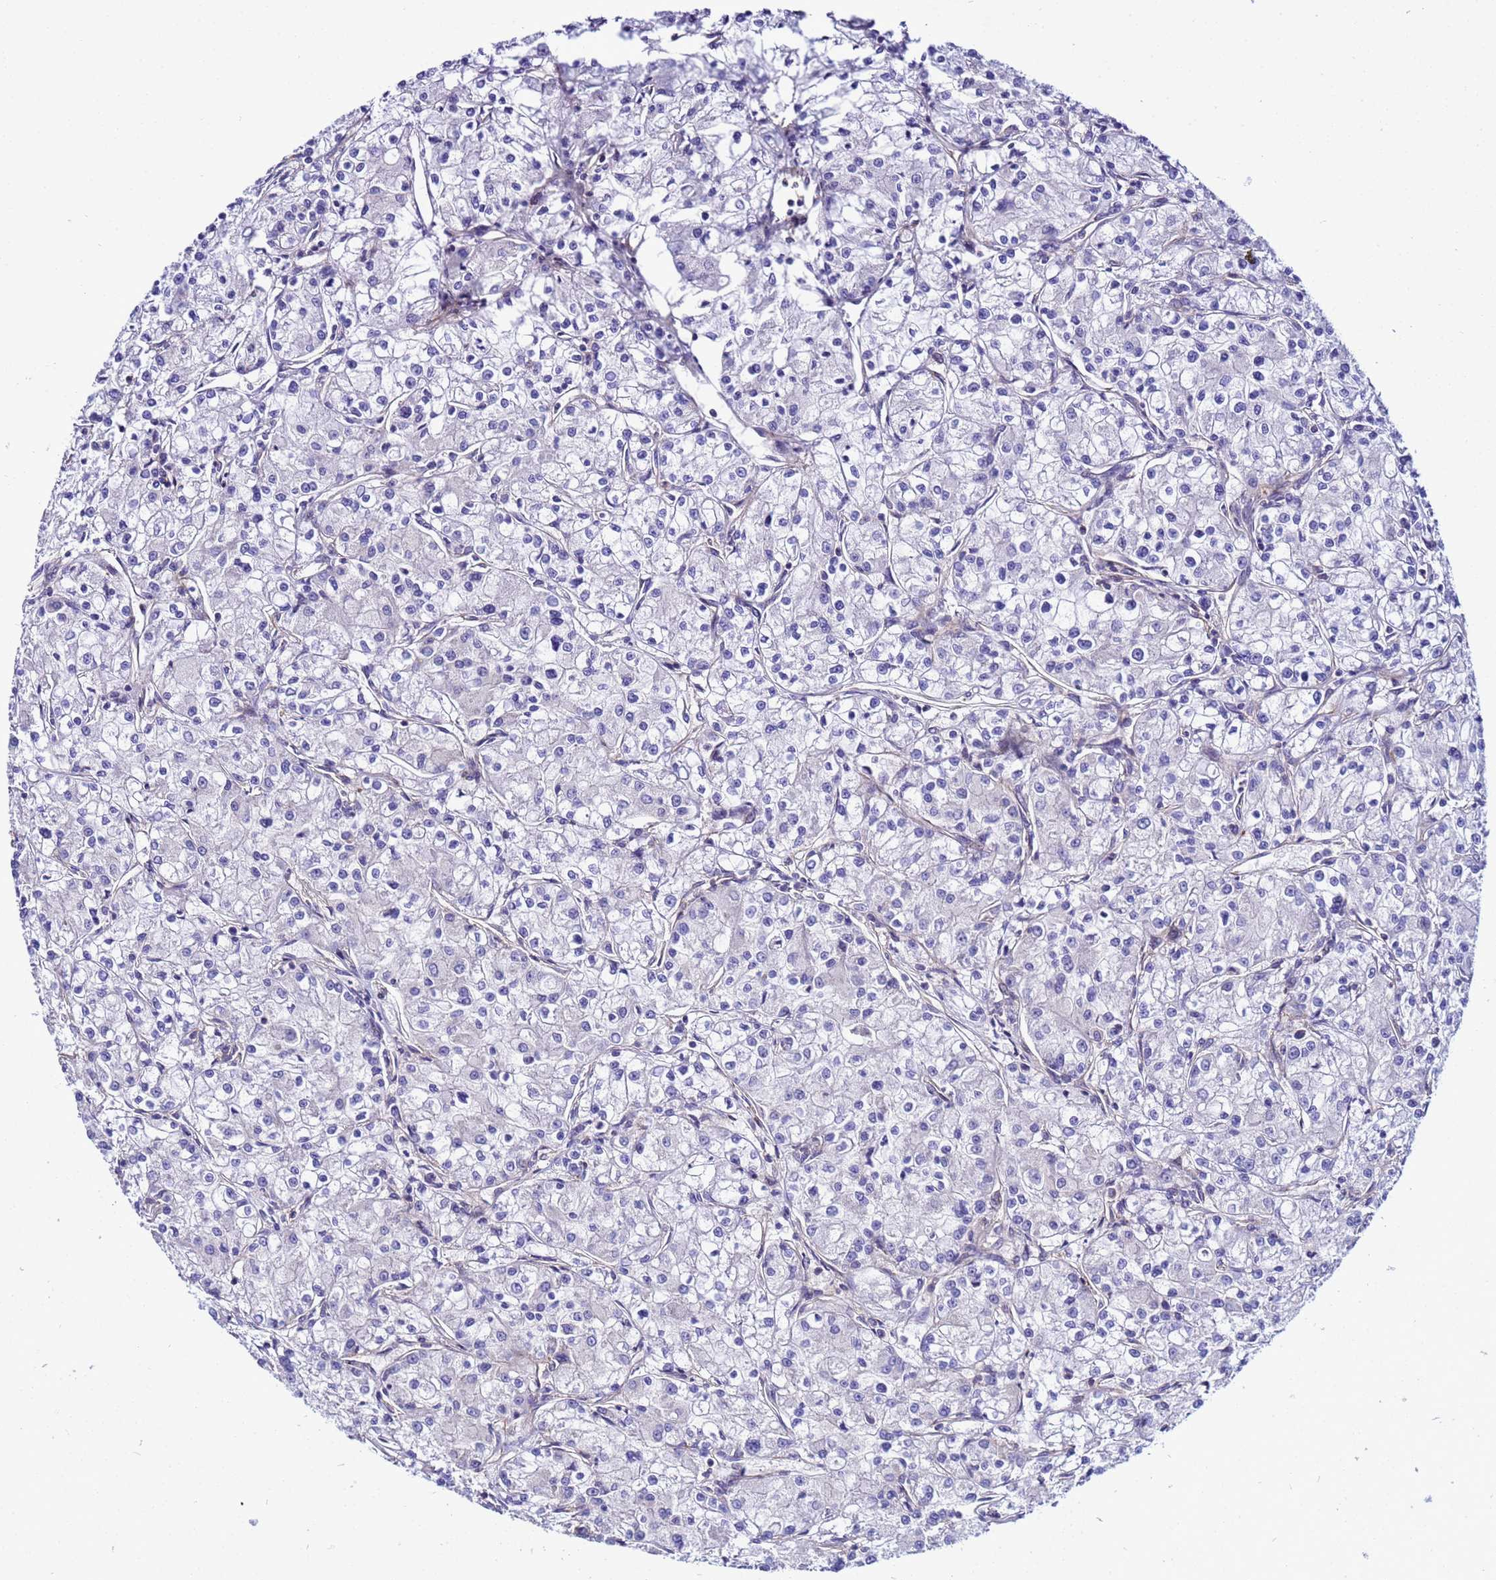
{"staining": {"intensity": "negative", "quantity": "none", "location": "none"}, "tissue": "renal cancer", "cell_type": "Tumor cells", "image_type": "cancer", "snomed": [{"axis": "morphology", "description": "Adenocarcinoma, NOS"}, {"axis": "topography", "description": "Kidney"}], "caption": "Immunohistochemistry of renal cancer (adenocarcinoma) shows no positivity in tumor cells.", "gene": "STK38", "patient": {"sex": "female", "age": 59}}